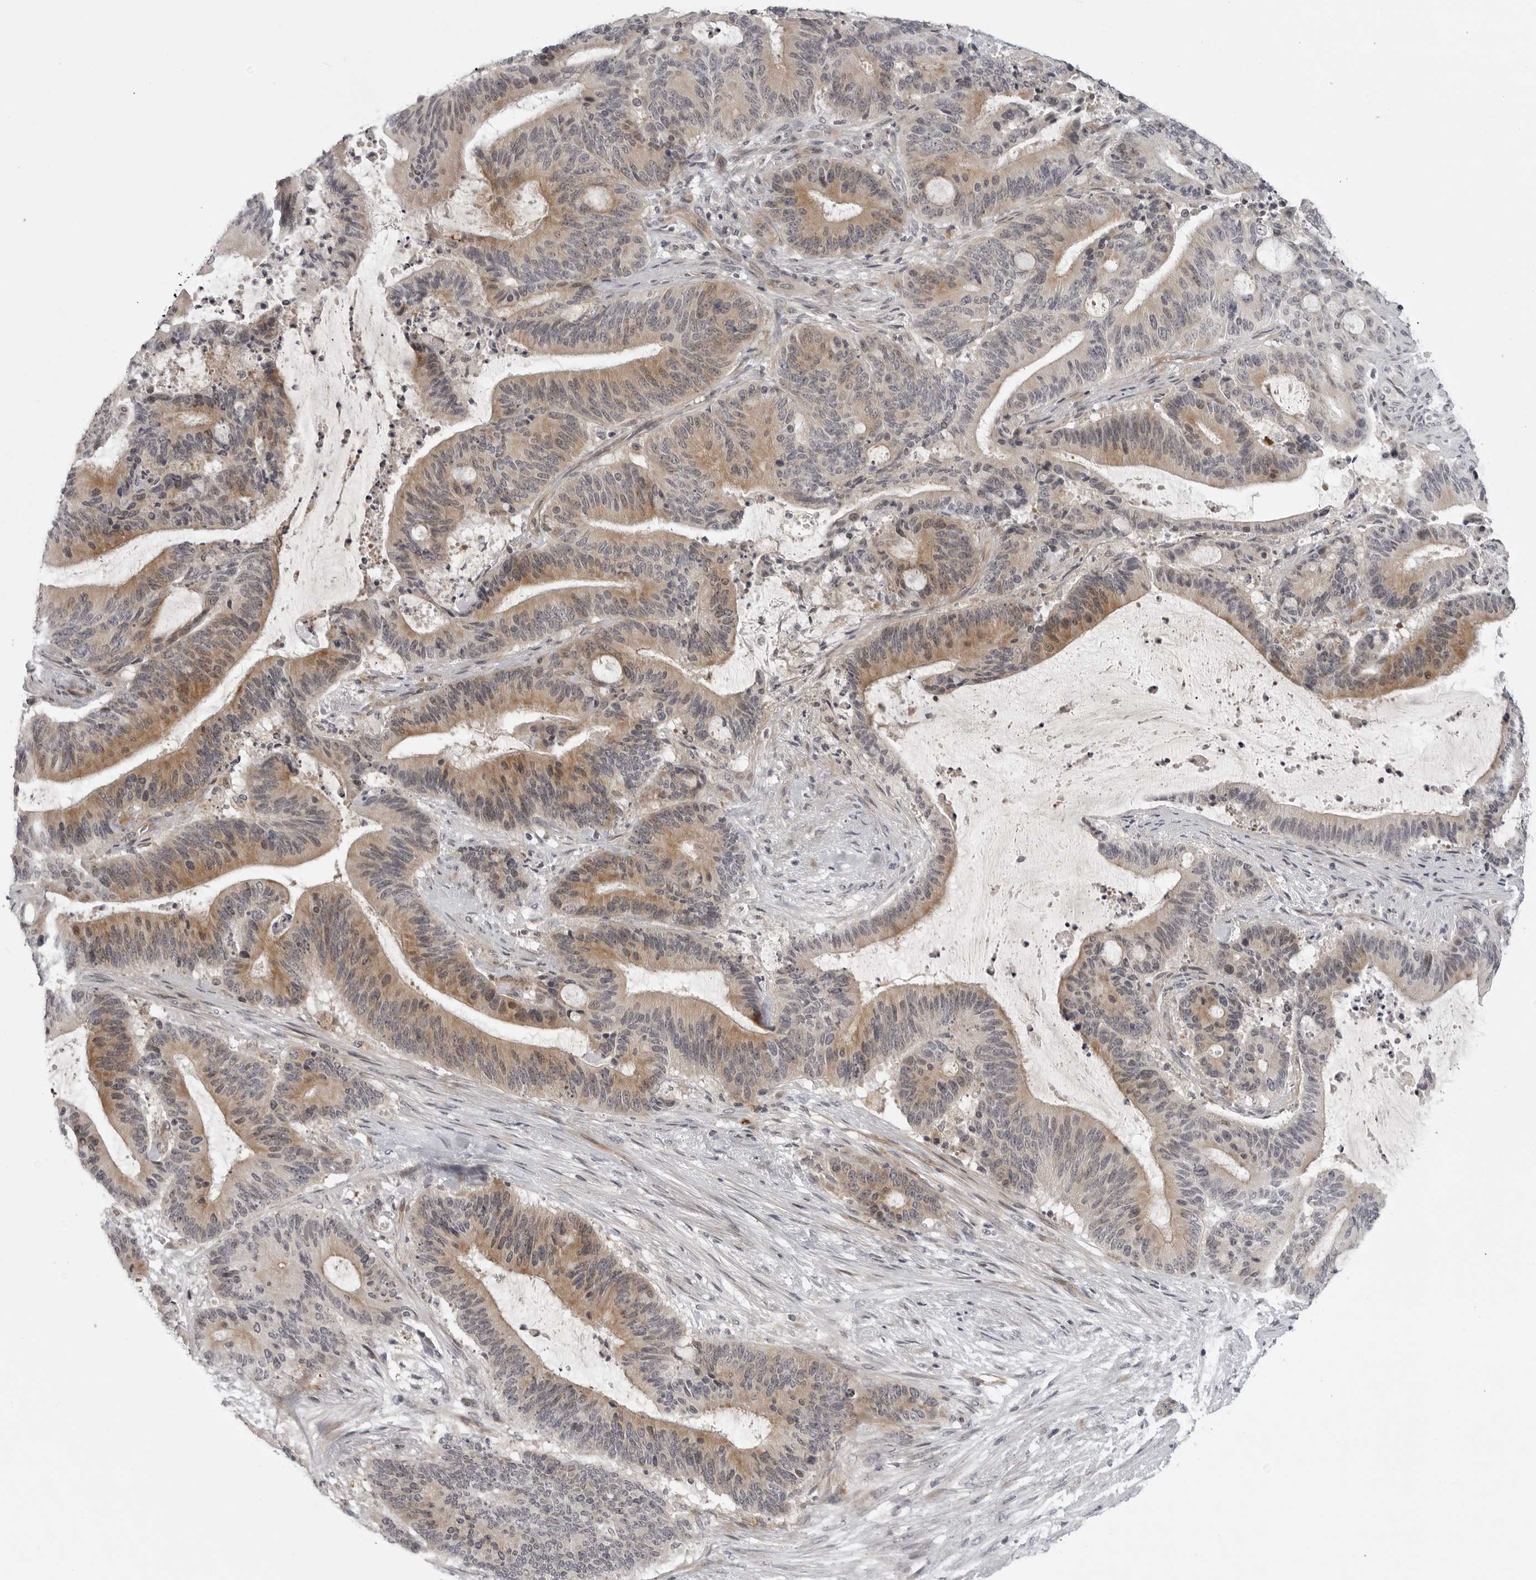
{"staining": {"intensity": "weak", "quantity": "25%-75%", "location": "cytoplasmic/membranous,nuclear"}, "tissue": "liver cancer", "cell_type": "Tumor cells", "image_type": "cancer", "snomed": [{"axis": "morphology", "description": "Normal tissue, NOS"}, {"axis": "morphology", "description": "Cholangiocarcinoma"}, {"axis": "topography", "description": "Liver"}, {"axis": "topography", "description": "Peripheral nerve tissue"}], "caption": "Liver cancer stained with a brown dye exhibits weak cytoplasmic/membranous and nuclear positive positivity in approximately 25%-75% of tumor cells.", "gene": "CD300LD", "patient": {"sex": "female", "age": 73}}